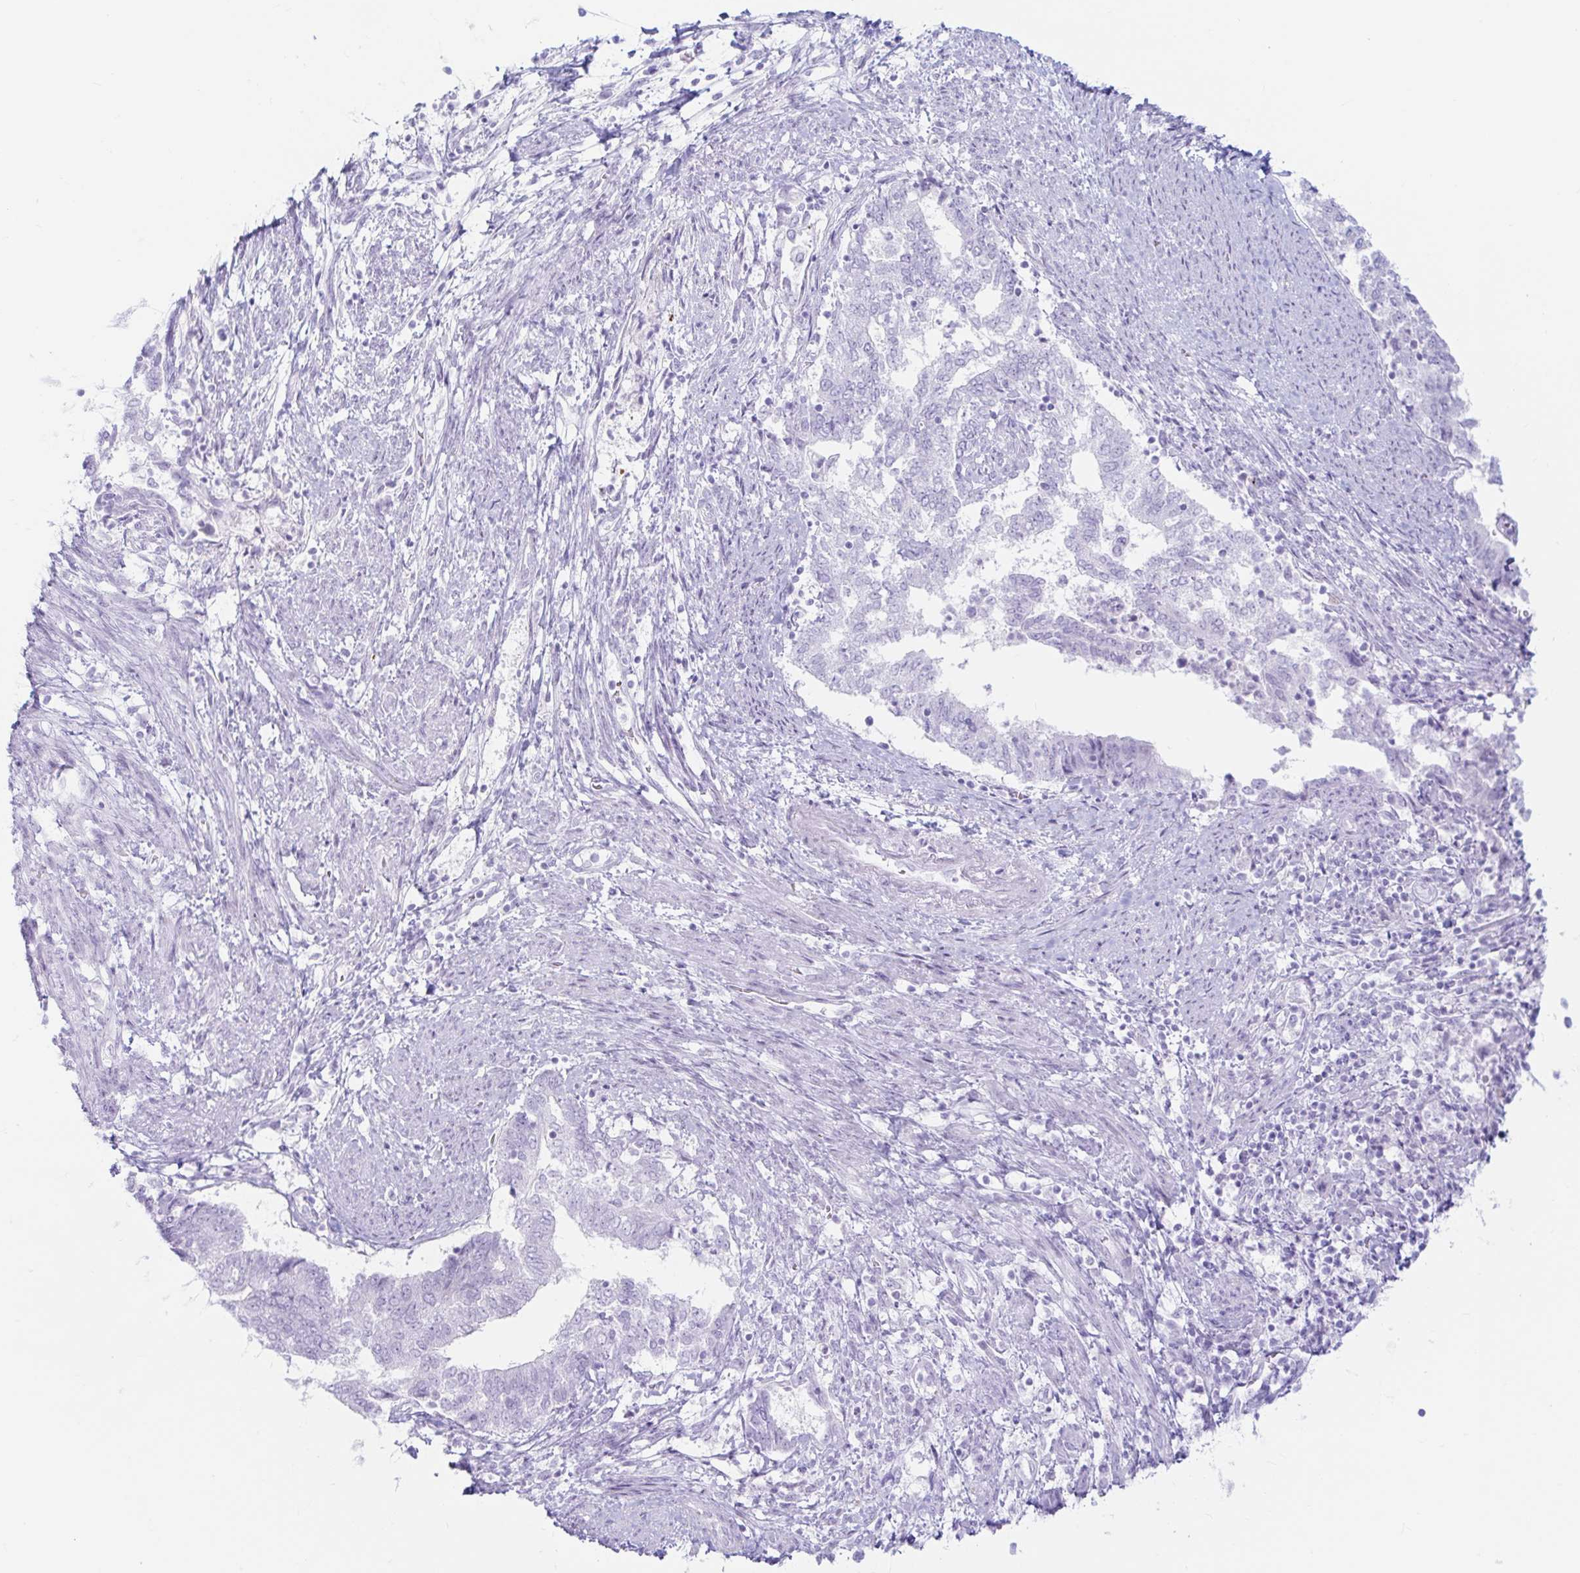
{"staining": {"intensity": "negative", "quantity": "none", "location": "none"}, "tissue": "endometrial cancer", "cell_type": "Tumor cells", "image_type": "cancer", "snomed": [{"axis": "morphology", "description": "Adenocarcinoma, NOS"}, {"axis": "topography", "description": "Endometrium"}], "caption": "High magnification brightfield microscopy of endometrial adenocarcinoma stained with DAB (3,3'-diaminobenzidine) (brown) and counterstained with hematoxylin (blue): tumor cells show no significant positivity.", "gene": "ERICH6", "patient": {"sex": "female", "age": 65}}